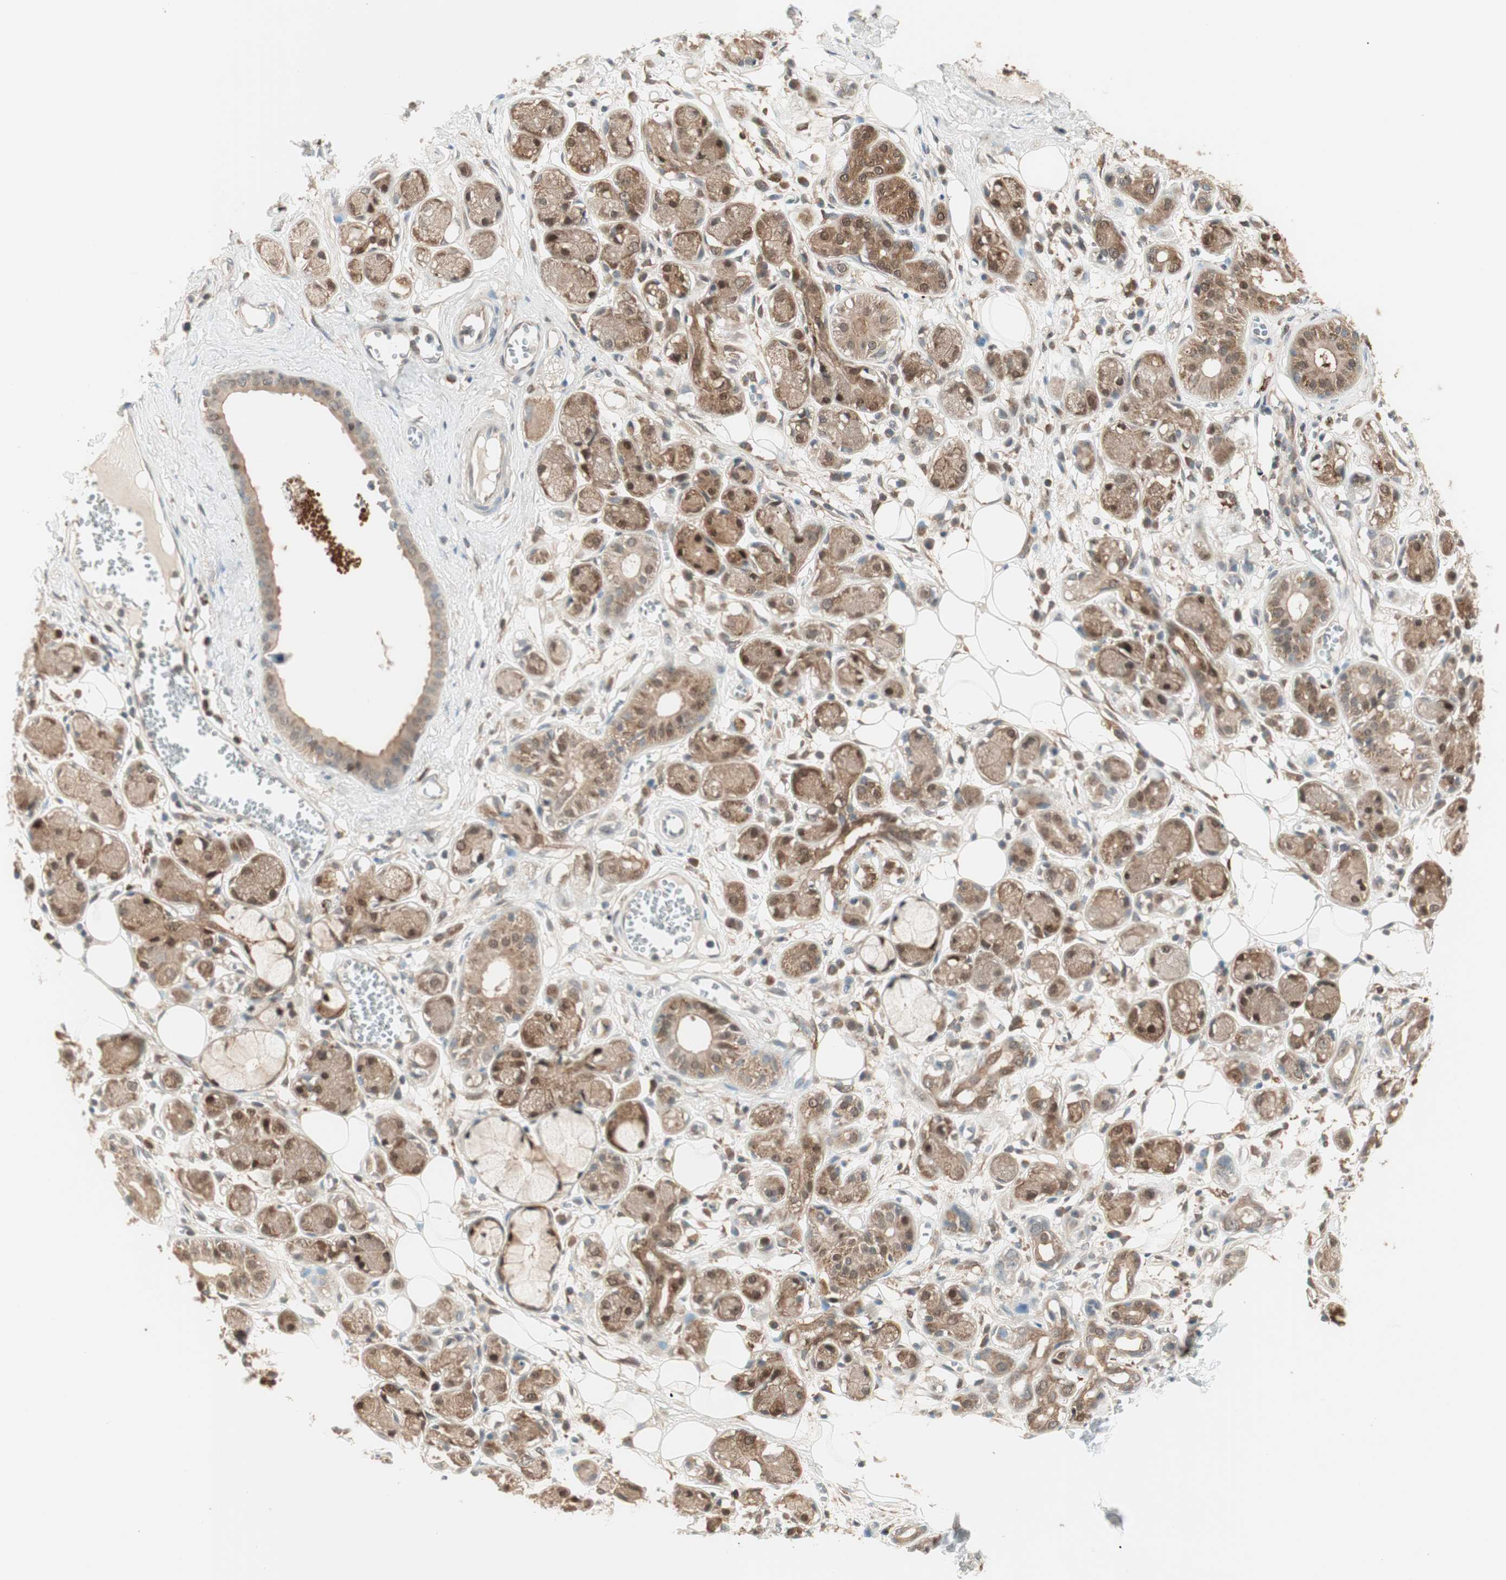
{"staining": {"intensity": "moderate", "quantity": ">75%", "location": "cytoplasmic/membranous"}, "tissue": "adipose tissue", "cell_type": "Adipocytes", "image_type": "normal", "snomed": [{"axis": "morphology", "description": "Normal tissue, NOS"}, {"axis": "morphology", "description": "Inflammation, NOS"}, {"axis": "topography", "description": "Vascular tissue"}, {"axis": "topography", "description": "Salivary gland"}], "caption": "Normal adipose tissue was stained to show a protein in brown. There is medium levels of moderate cytoplasmic/membranous expression in about >75% of adipocytes. The staining is performed using DAB brown chromogen to label protein expression. The nuclei are counter-stained blue using hematoxylin.", "gene": "GALT", "patient": {"sex": "female", "age": 75}}